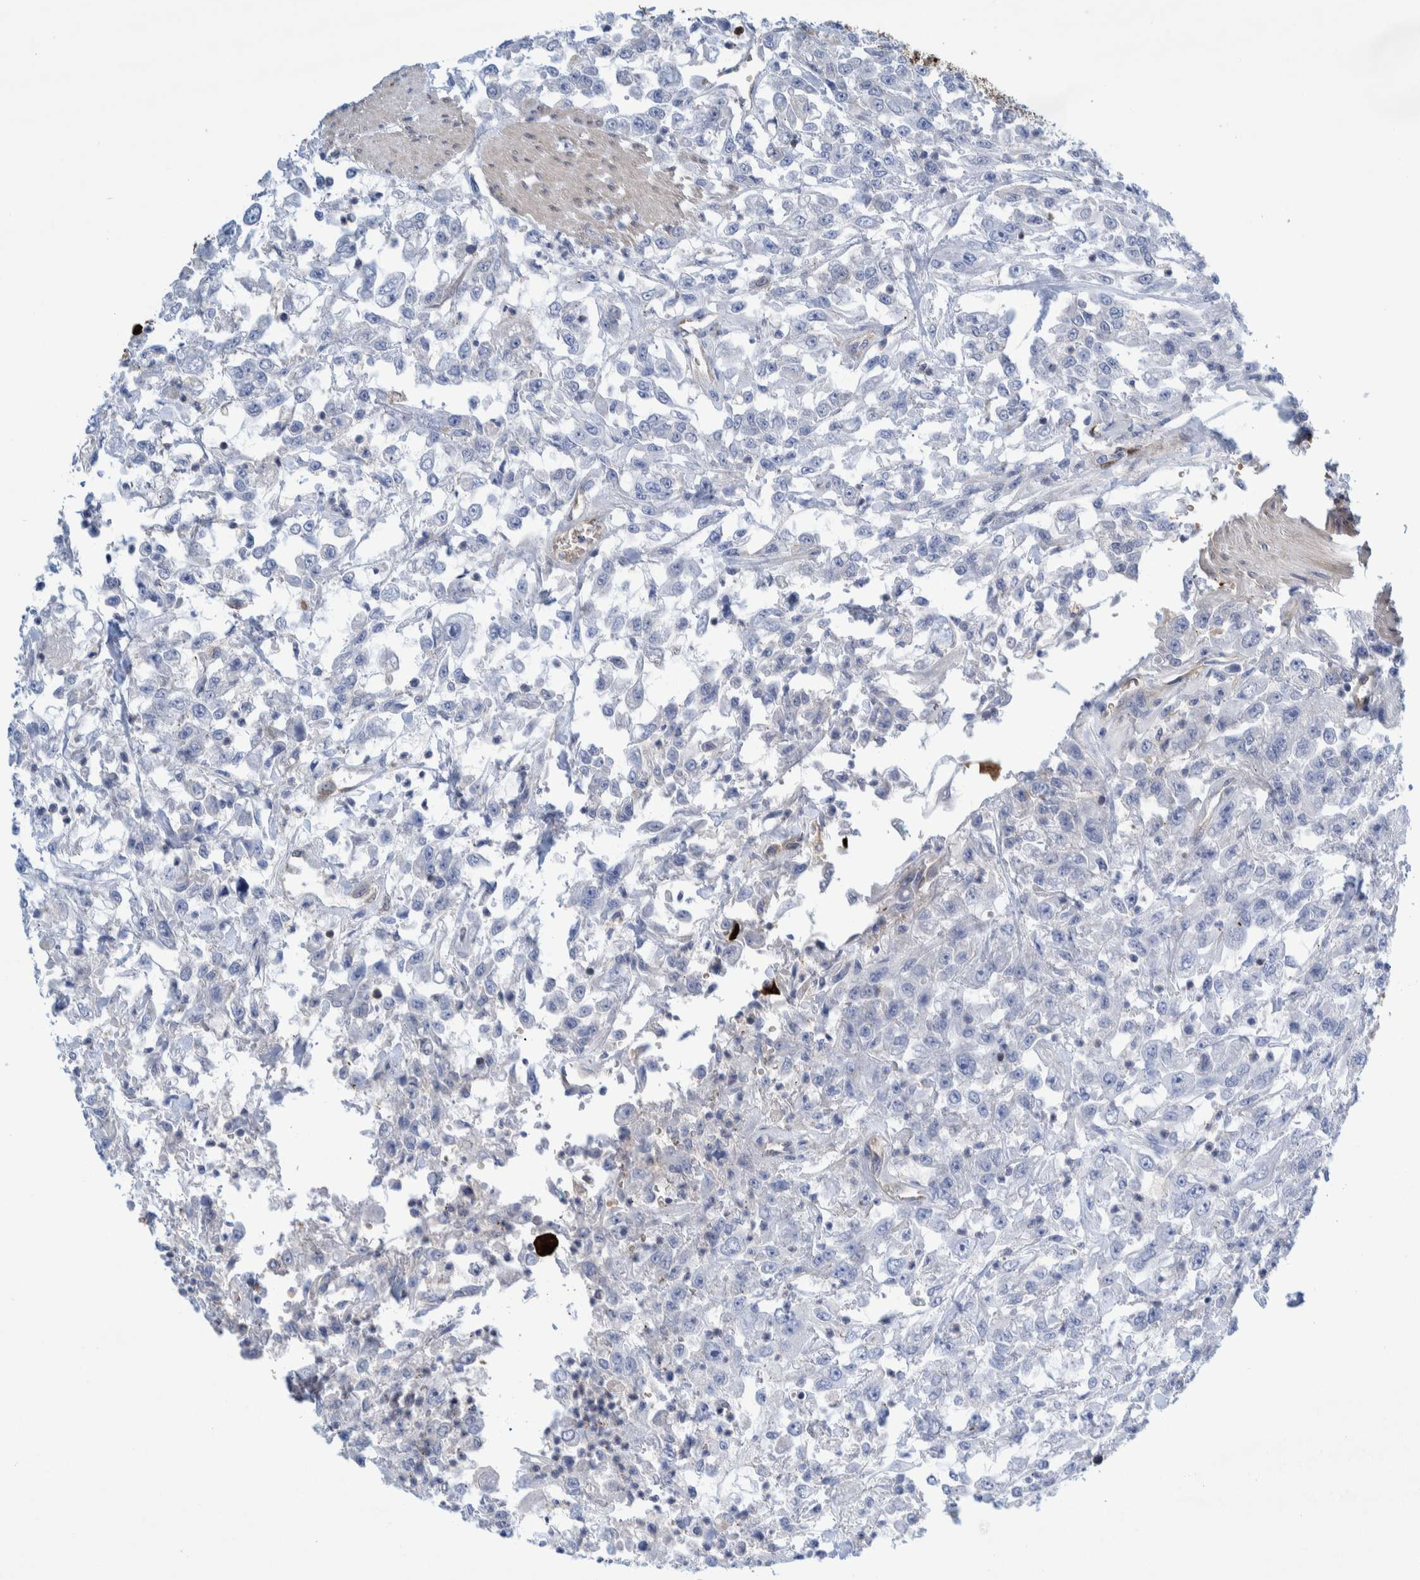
{"staining": {"intensity": "negative", "quantity": "none", "location": "none"}, "tissue": "urothelial cancer", "cell_type": "Tumor cells", "image_type": "cancer", "snomed": [{"axis": "morphology", "description": "Urothelial carcinoma, High grade"}, {"axis": "topography", "description": "Urinary bladder"}], "caption": "Immunohistochemistry (IHC) histopathology image of urothelial carcinoma (high-grade) stained for a protein (brown), which exhibits no positivity in tumor cells. The staining is performed using DAB (3,3'-diaminobenzidine) brown chromogen with nuclei counter-stained in using hematoxylin.", "gene": "THEM6", "patient": {"sex": "male", "age": 46}}